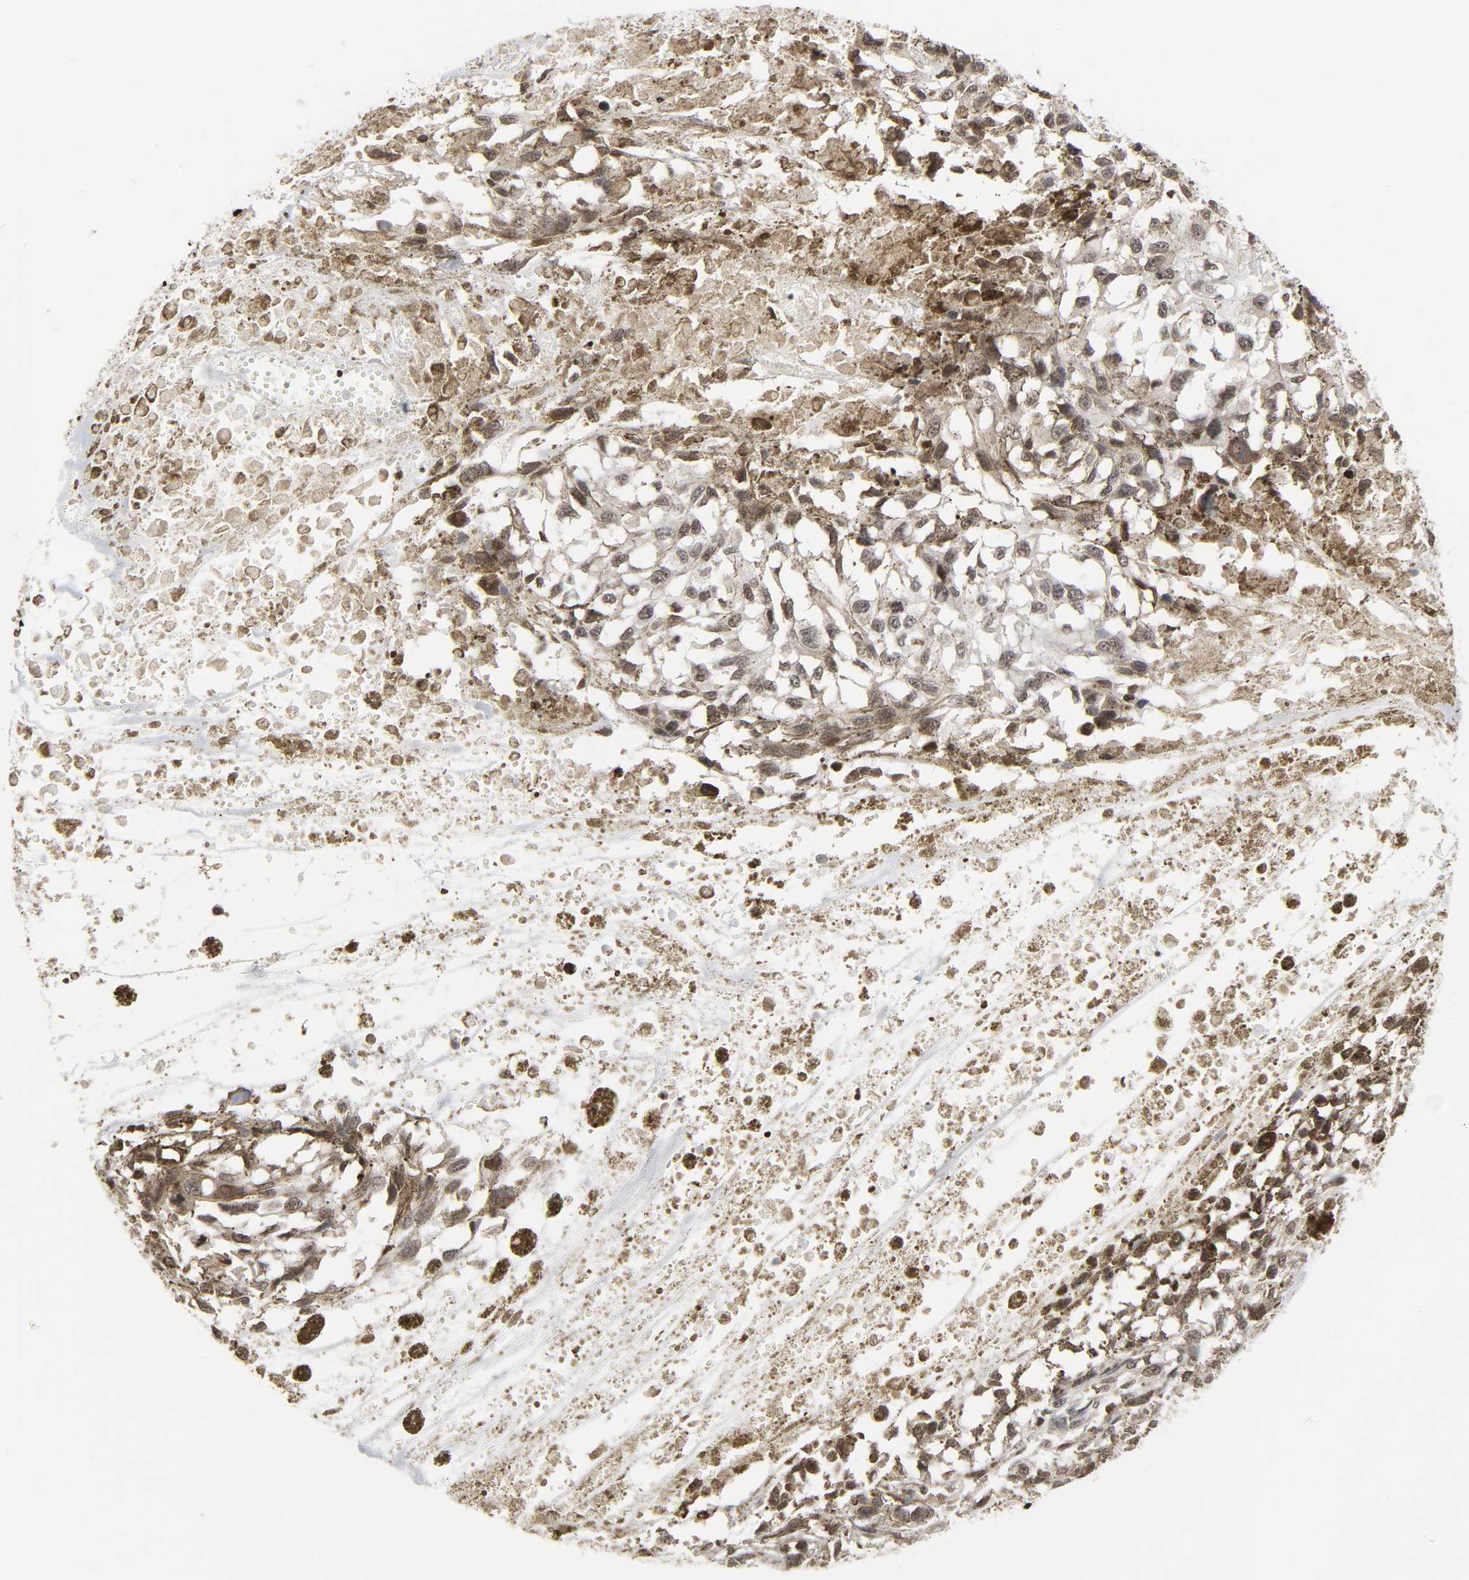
{"staining": {"intensity": "weak", "quantity": ">75%", "location": "nuclear"}, "tissue": "melanoma", "cell_type": "Tumor cells", "image_type": "cancer", "snomed": [{"axis": "morphology", "description": "Malignant melanoma, Metastatic site"}, {"axis": "topography", "description": "Lymph node"}], "caption": "A brown stain labels weak nuclear positivity of a protein in malignant melanoma (metastatic site) tumor cells.", "gene": "ELAVL1", "patient": {"sex": "male", "age": 59}}